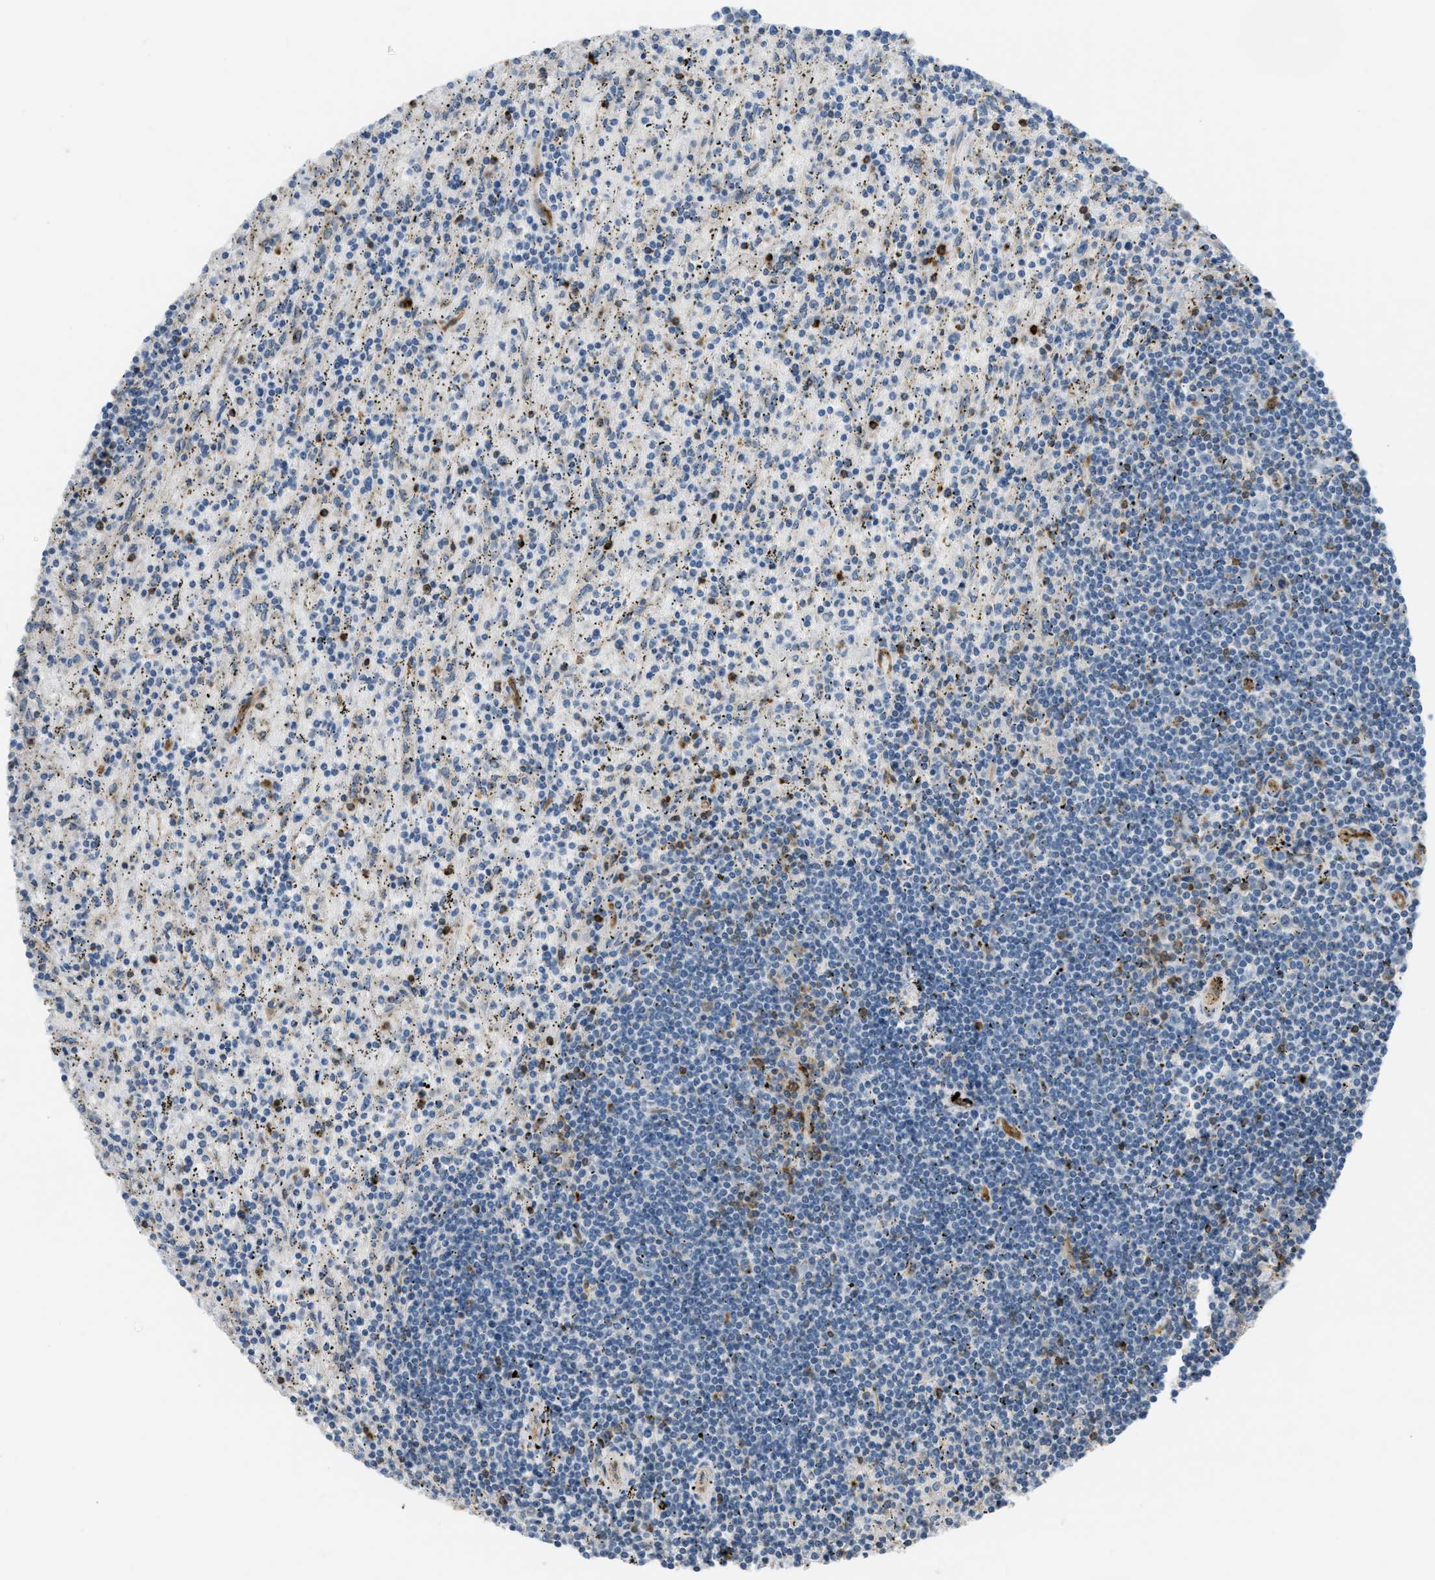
{"staining": {"intensity": "negative", "quantity": "none", "location": "none"}, "tissue": "lymphoma", "cell_type": "Tumor cells", "image_type": "cancer", "snomed": [{"axis": "morphology", "description": "Malignant lymphoma, non-Hodgkin's type, Low grade"}, {"axis": "topography", "description": "Spleen"}], "caption": "High magnification brightfield microscopy of malignant lymphoma, non-Hodgkin's type (low-grade) stained with DAB (3,3'-diaminobenzidine) (brown) and counterstained with hematoxylin (blue): tumor cells show no significant staining.", "gene": "KIAA1671", "patient": {"sex": "male", "age": 76}}